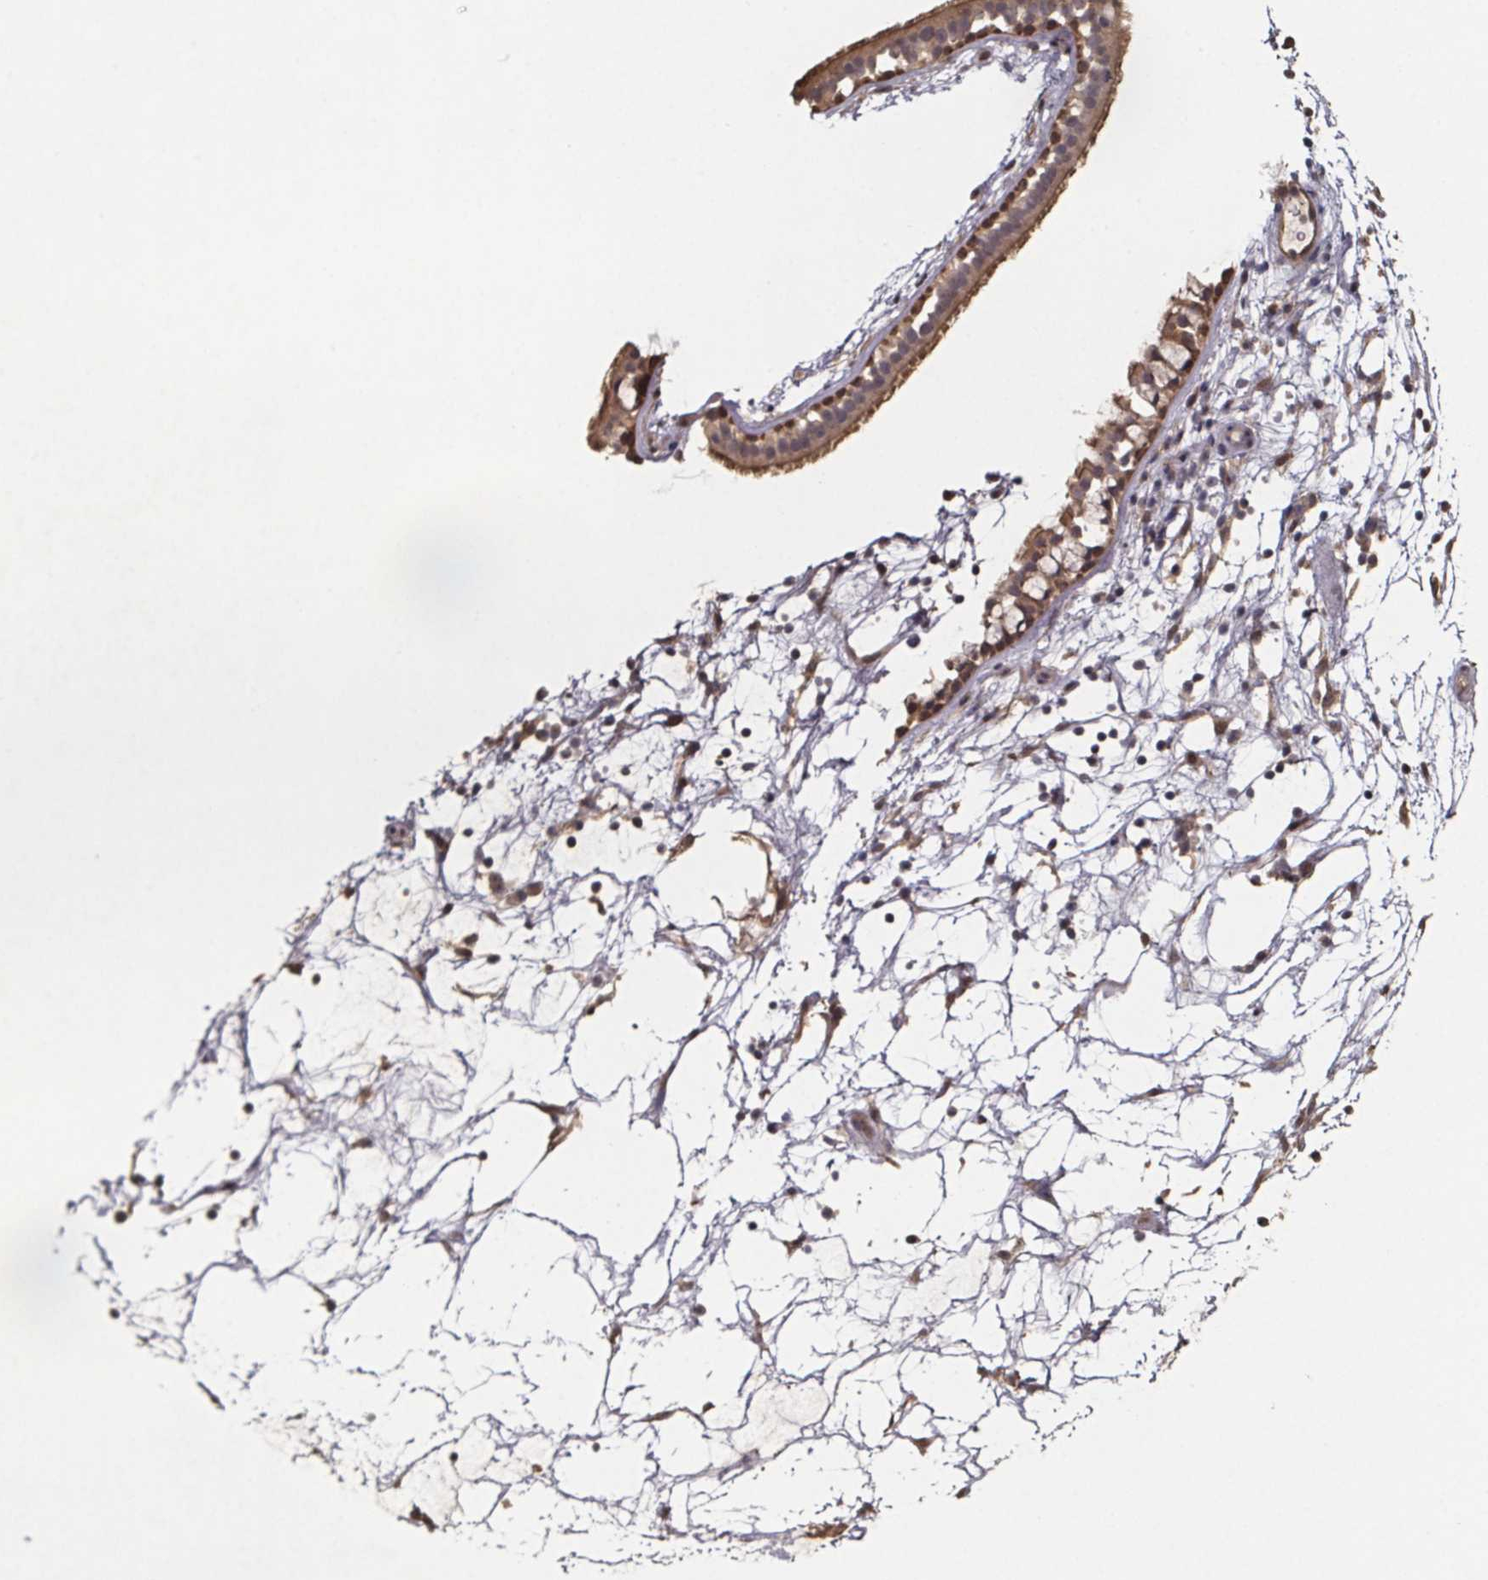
{"staining": {"intensity": "moderate", "quantity": ">75%", "location": "cytoplasmic/membranous"}, "tissue": "nasopharynx", "cell_type": "Respiratory epithelial cells", "image_type": "normal", "snomed": [{"axis": "morphology", "description": "Normal tissue, NOS"}, {"axis": "topography", "description": "Nasopharynx"}], "caption": "Immunohistochemical staining of benign nasopharynx exhibits >75% levels of moderate cytoplasmic/membranous protein expression in about >75% of respiratory epithelial cells.", "gene": "ZNF879", "patient": {"sex": "male", "age": 68}}